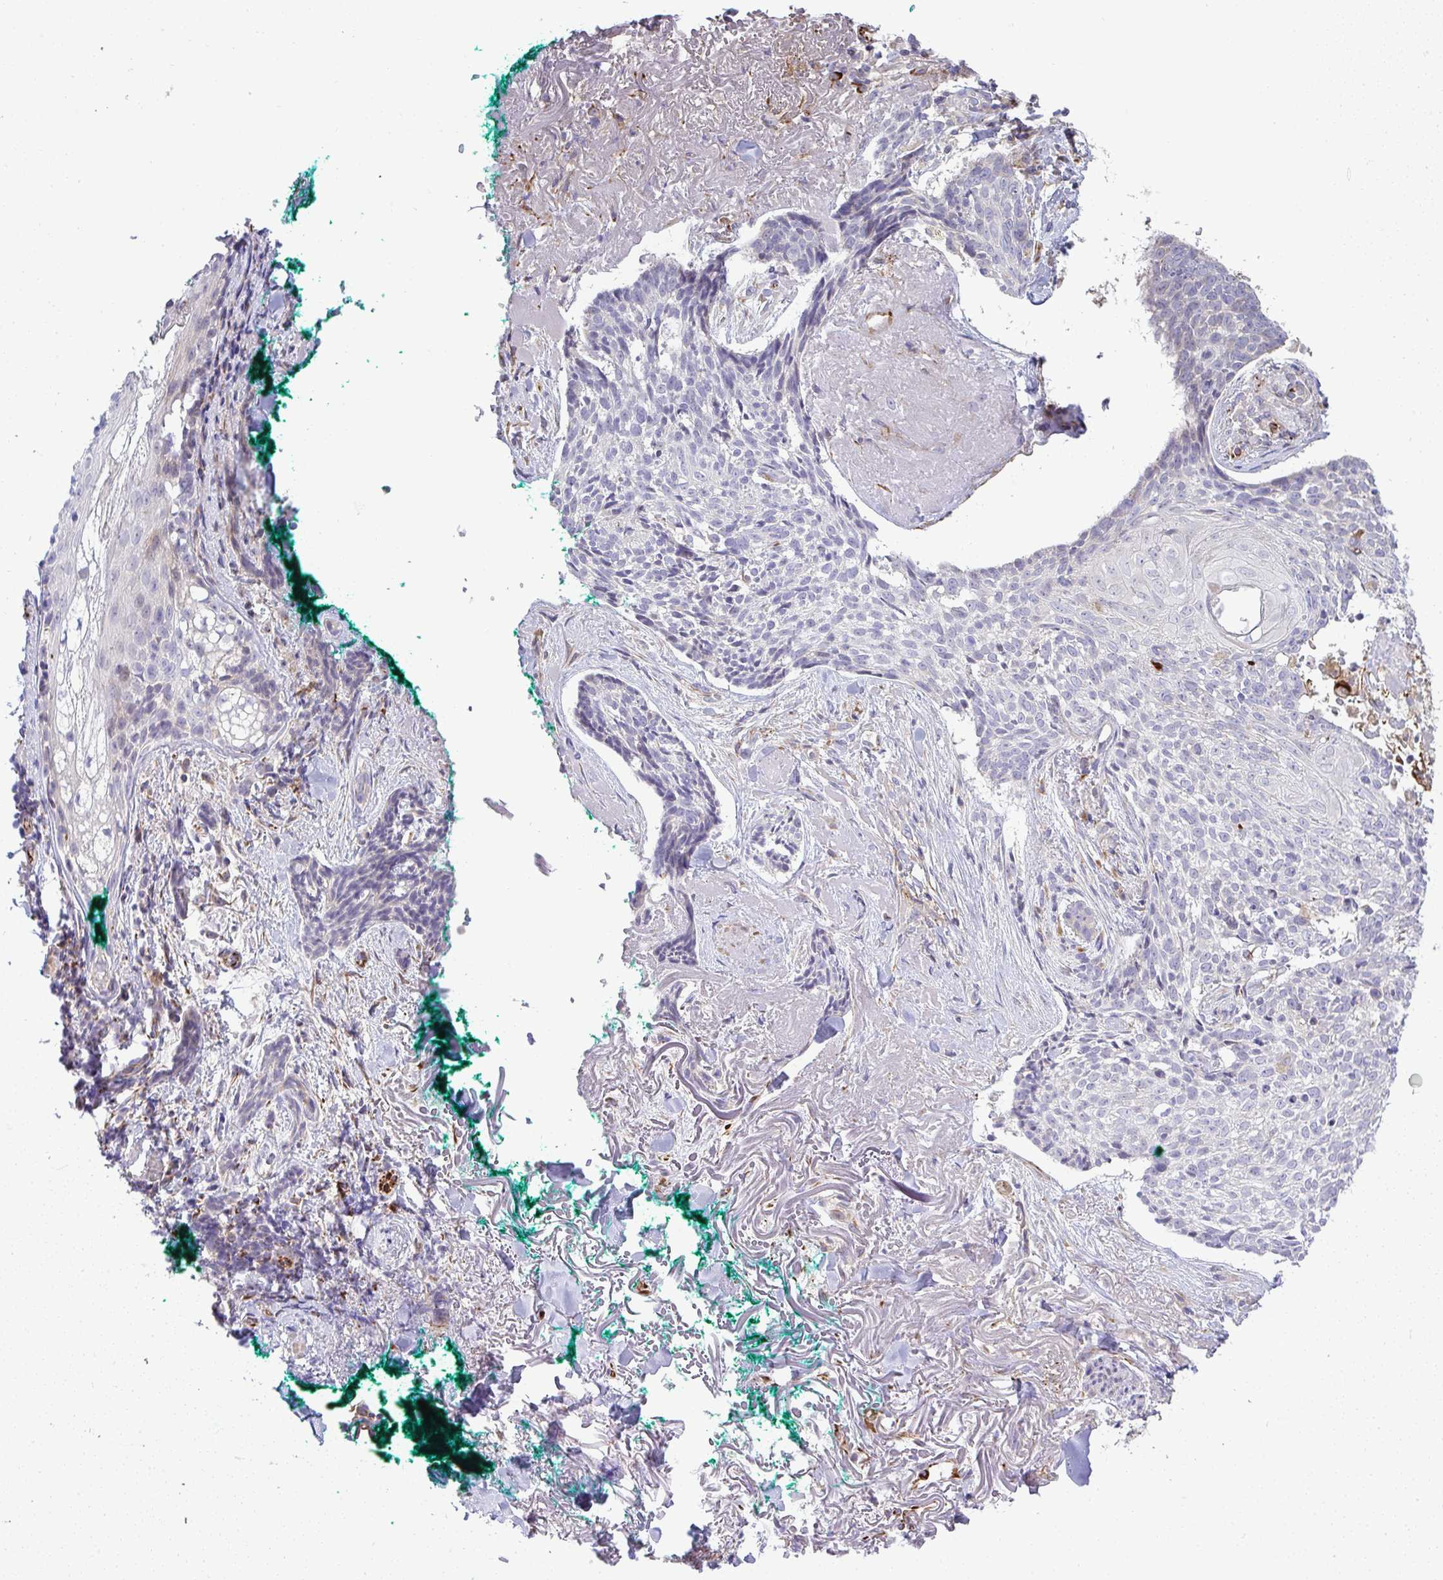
{"staining": {"intensity": "negative", "quantity": "none", "location": "none"}, "tissue": "skin cancer", "cell_type": "Tumor cells", "image_type": "cancer", "snomed": [{"axis": "morphology", "description": "Basal cell carcinoma"}, {"axis": "topography", "description": "Skin"}, {"axis": "topography", "description": "Skin of face"}], "caption": "High magnification brightfield microscopy of skin cancer (basal cell carcinoma) stained with DAB (brown) and counterstained with hematoxylin (blue): tumor cells show no significant staining.", "gene": "GRID2", "patient": {"sex": "female", "age": 95}}